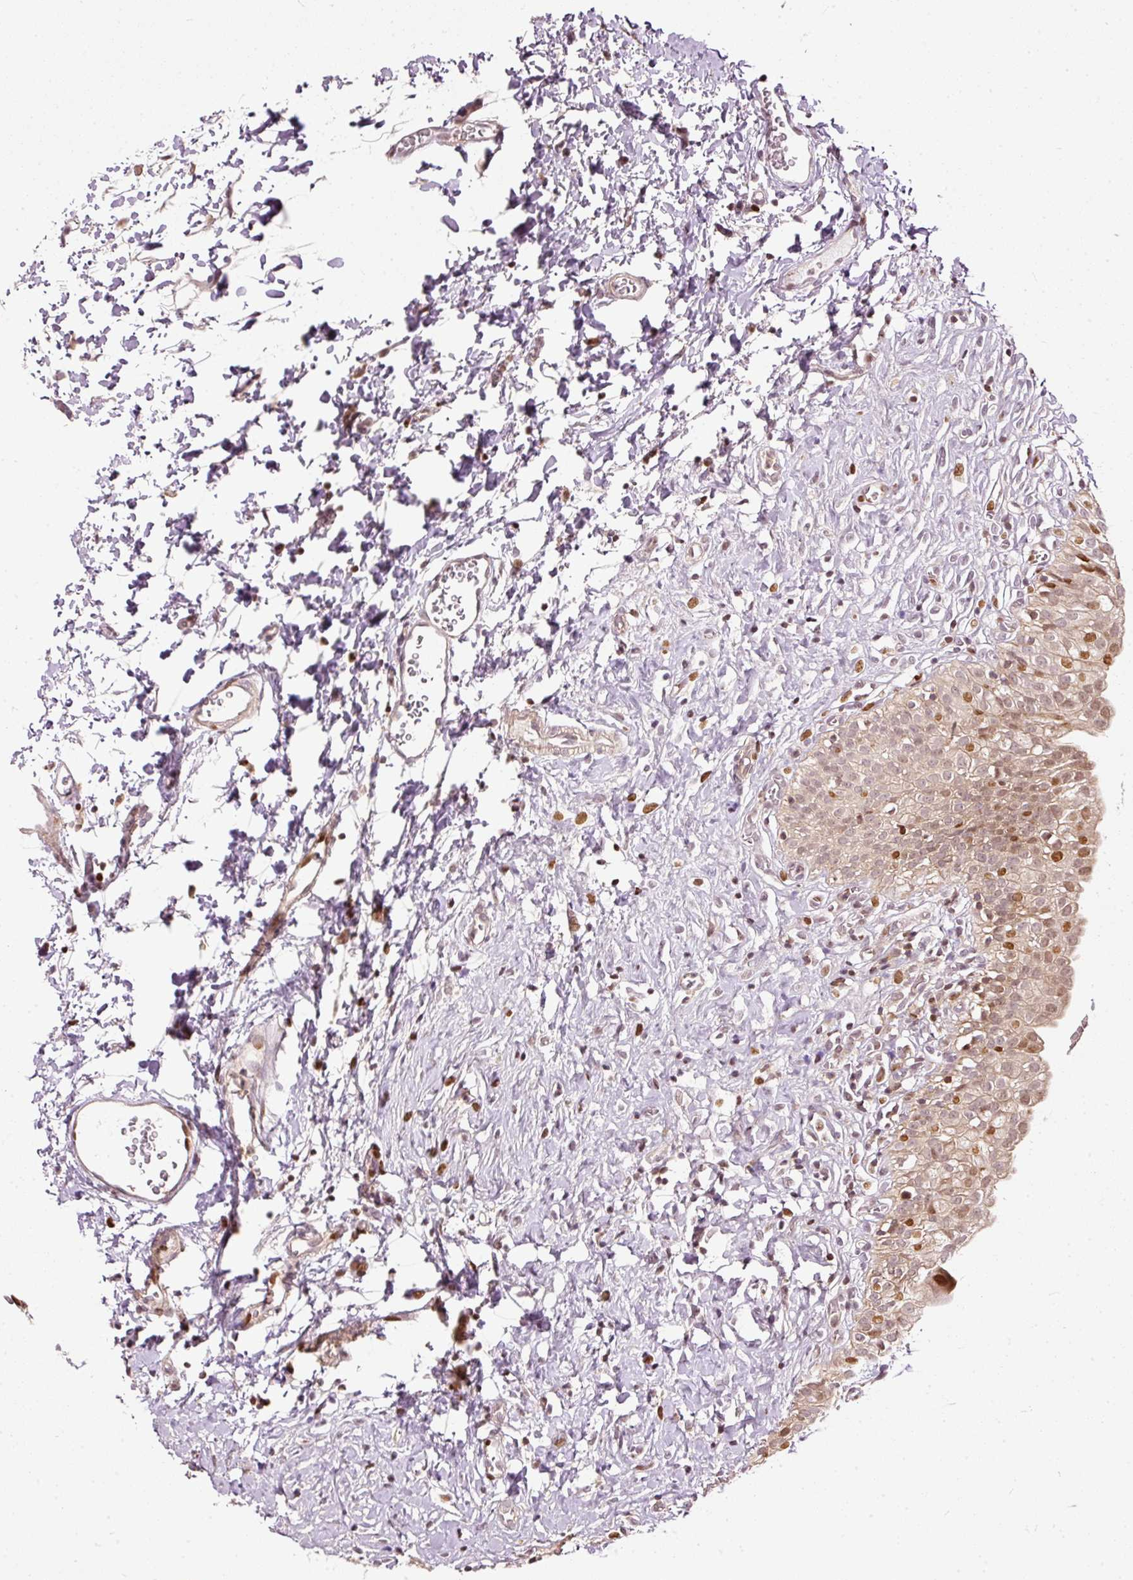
{"staining": {"intensity": "strong", "quantity": "25%-75%", "location": "cytoplasmic/membranous,nuclear"}, "tissue": "urinary bladder", "cell_type": "Urothelial cells", "image_type": "normal", "snomed": [{"axis": "morphology", "description": "Normal tissue, NOS"}, {"axis": "topography", "description": "Urinary bladder"}], "caption": "A photomicrograph of human urinary bladder stained for a protein shows strong cytoplasmic/membranous,nuclear brown staining in urothelial cells.", "gene": "ZNF778", "patient": {"sex": "male", "age": 51}}